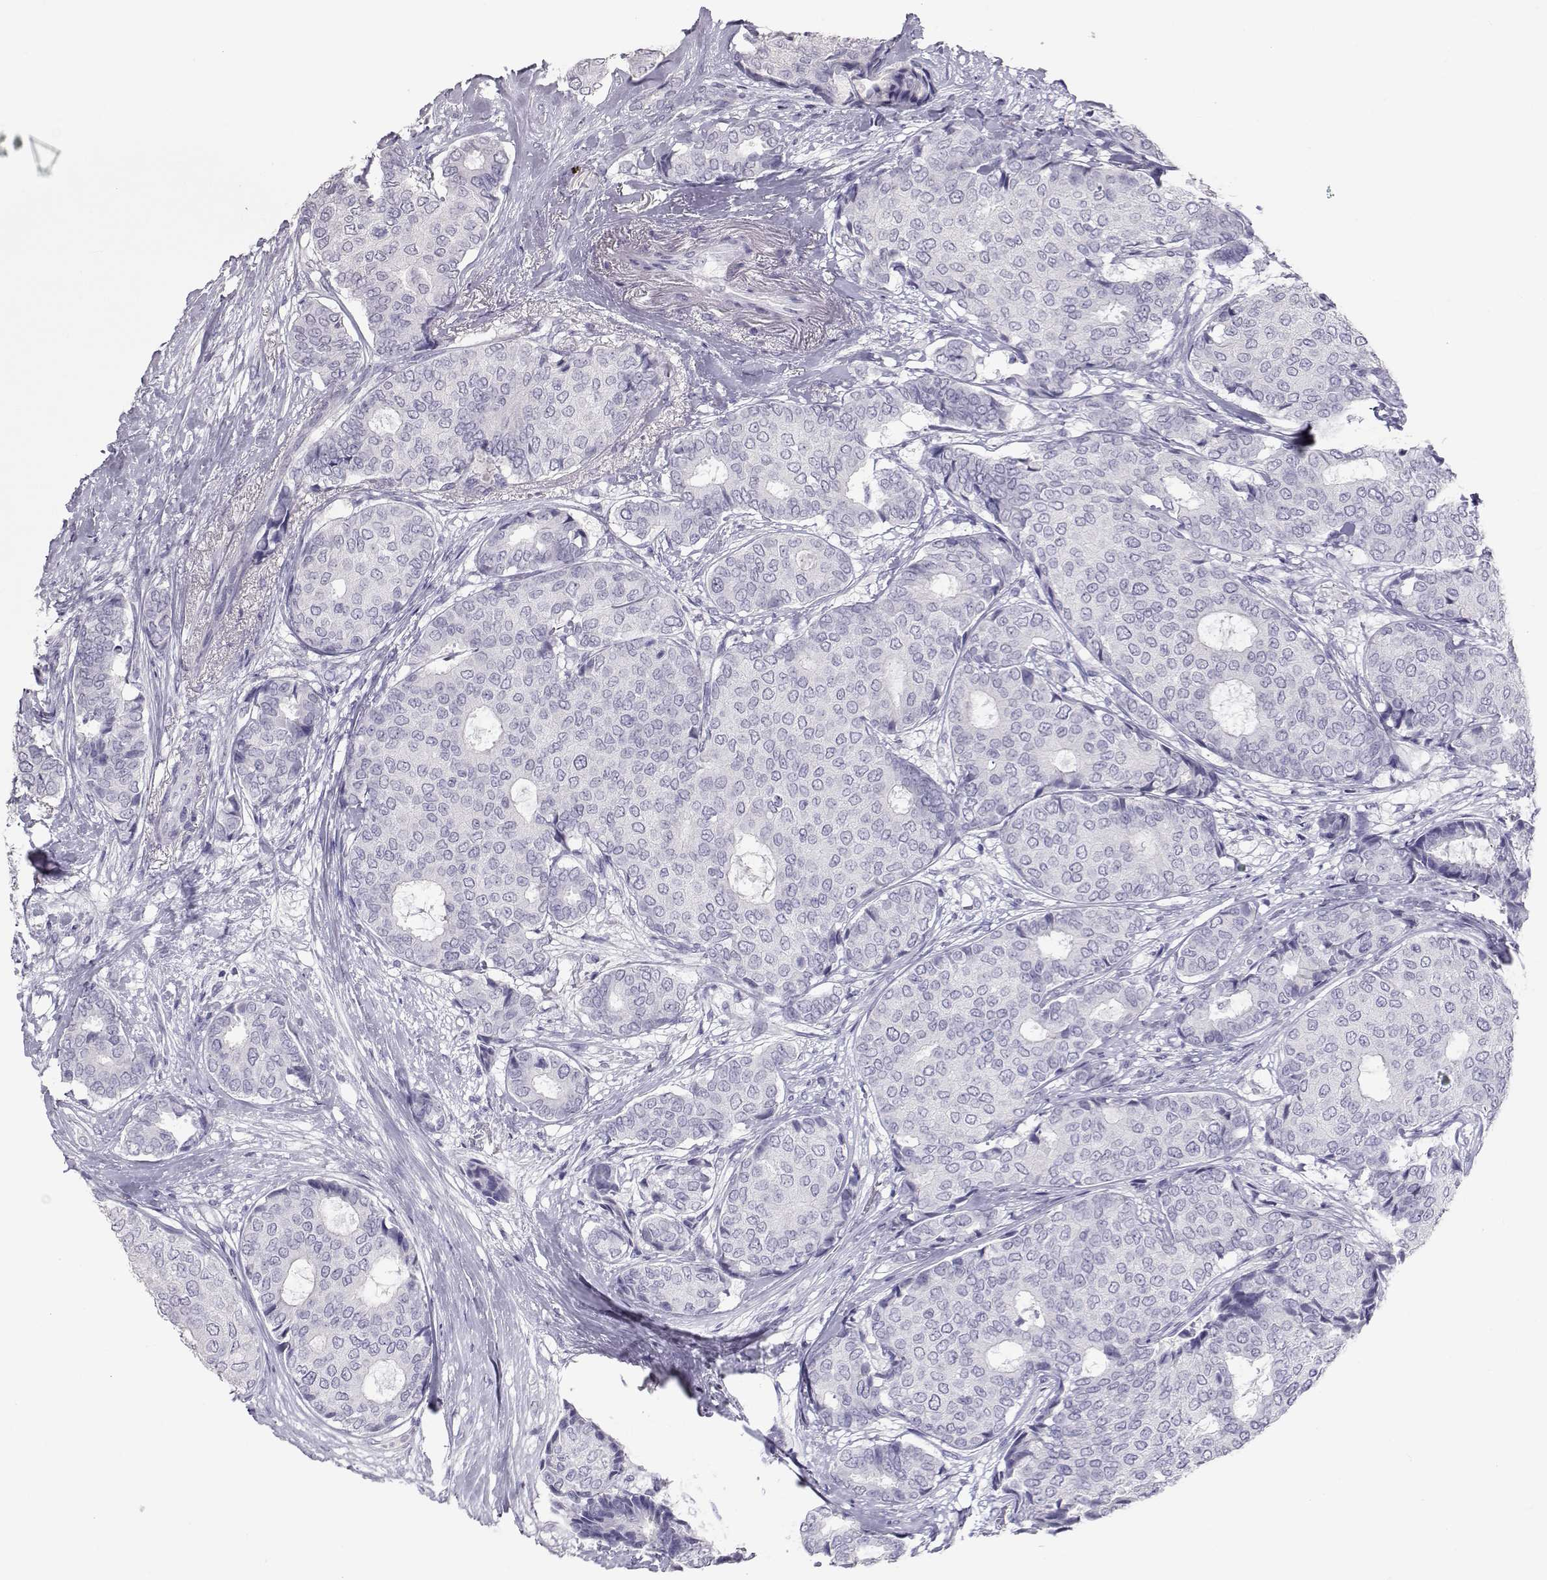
{"staining": {"intensity": "negative", "quantity": "none", "location": "none"}, "tissue": "breast cancer", "cell_type": "Tumor cells", "image_type": "cancer", "snomed": [{"axis": "morphology", "description": "Duct carcinoma"}, {"axis": "topography", "description": "Breast"}], "caption": "Breast cancer (intraductal carcinoma) stained for a protein using IHC shows no expression tumor cells.", "gene": "PMCH", "patient": {"sex": "female", "age": 75}}